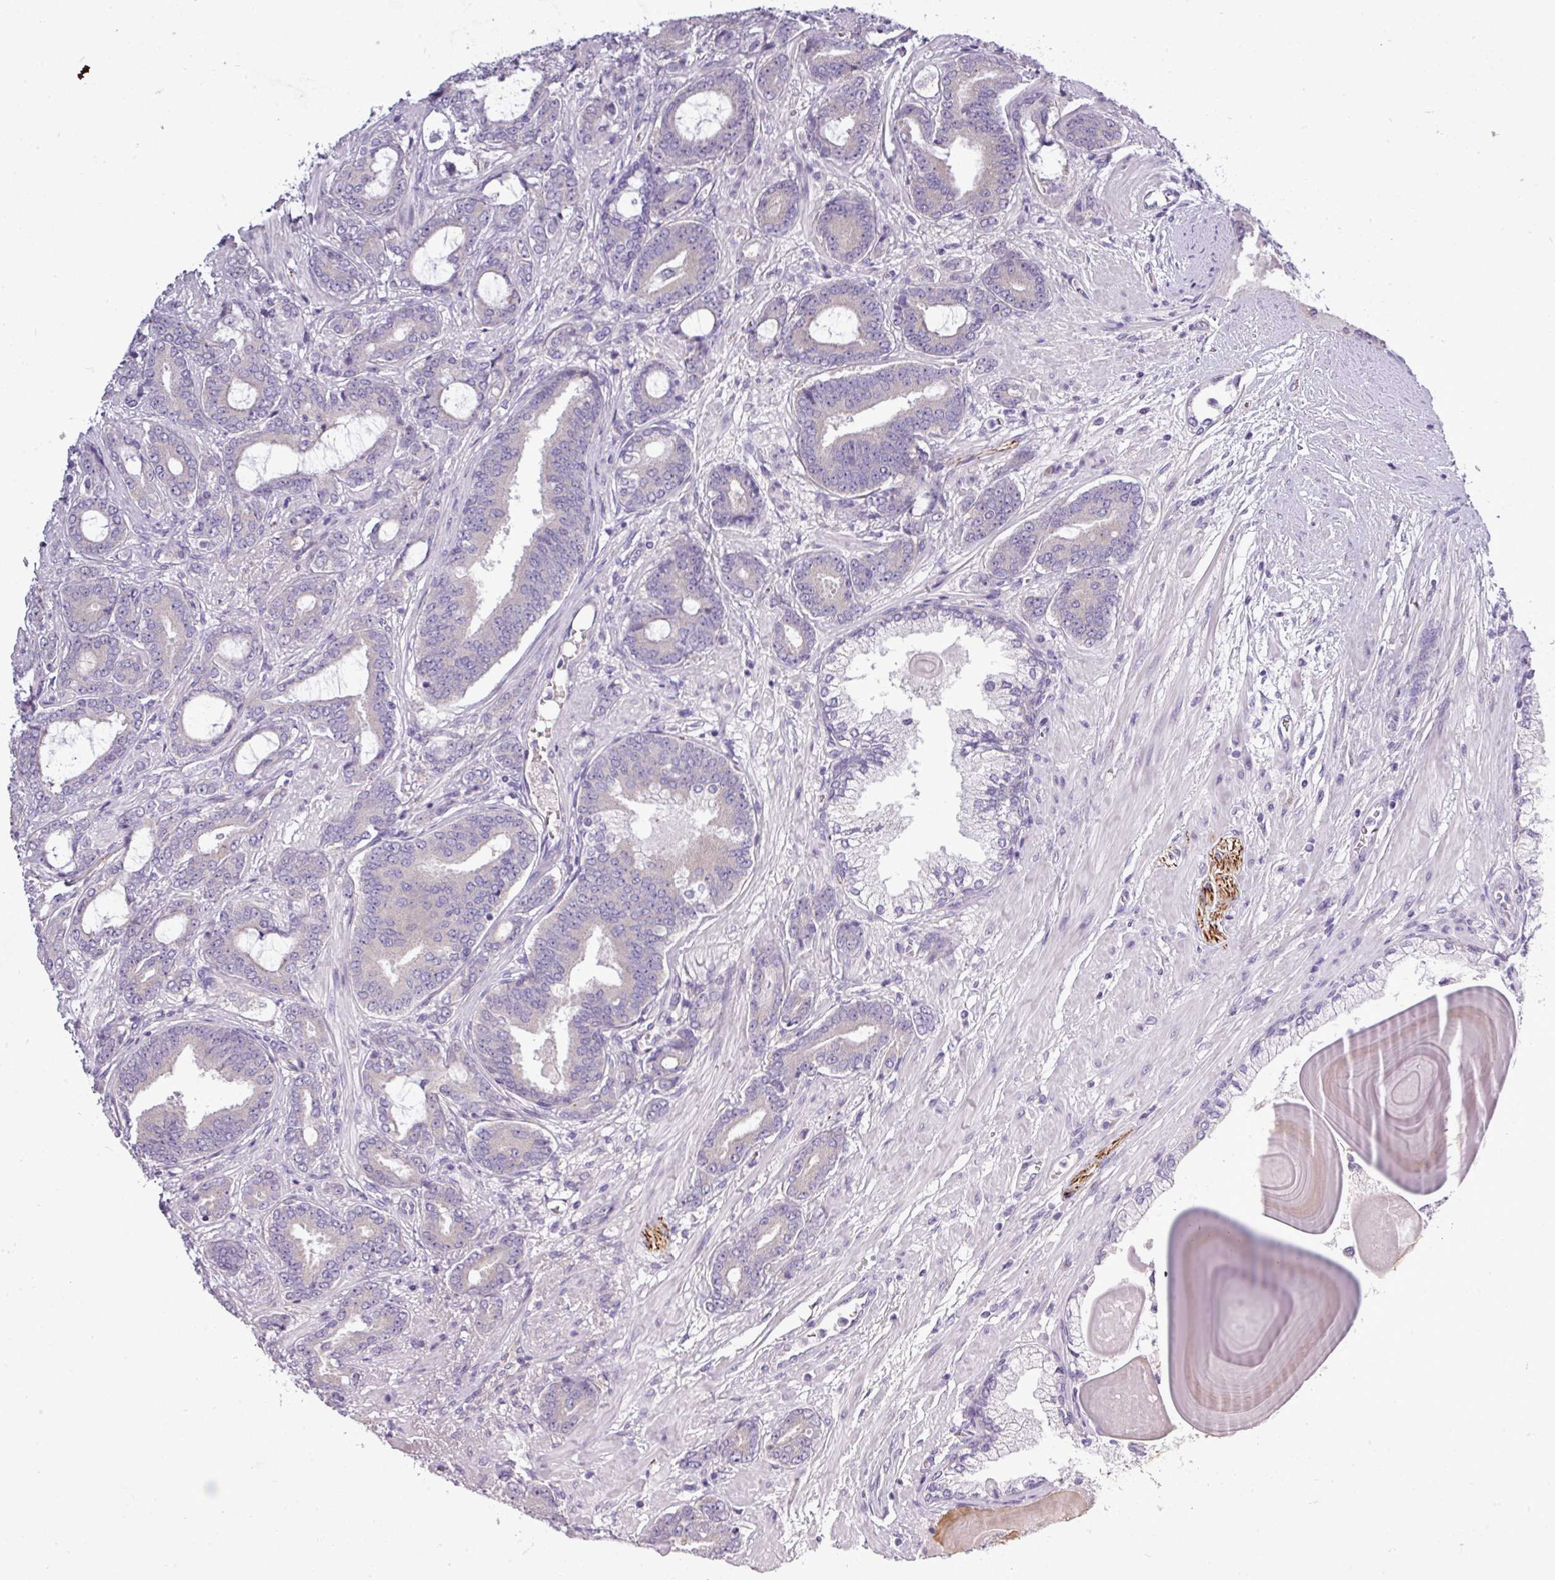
{"staining": {"intensity": "negative", "quantity": "none", "location": "none"}, "tissue": "prostate cancer", "cell_type": "Tumor cells", "image_type": "cancer", "snomed": [{"axis": "morphology", "description": "Adenocarcinoma, Low grade"}, {"axis": "topography", "description": "Prostate and seminal vesicle, NOS"}], "caption": "Human prostate low-grade adenocarcinoma stained for a protein using IHC exhibits no staining in tumor cells.", "gene": "DNAAF9", "patient": {"sex": "male", "age": 61}}